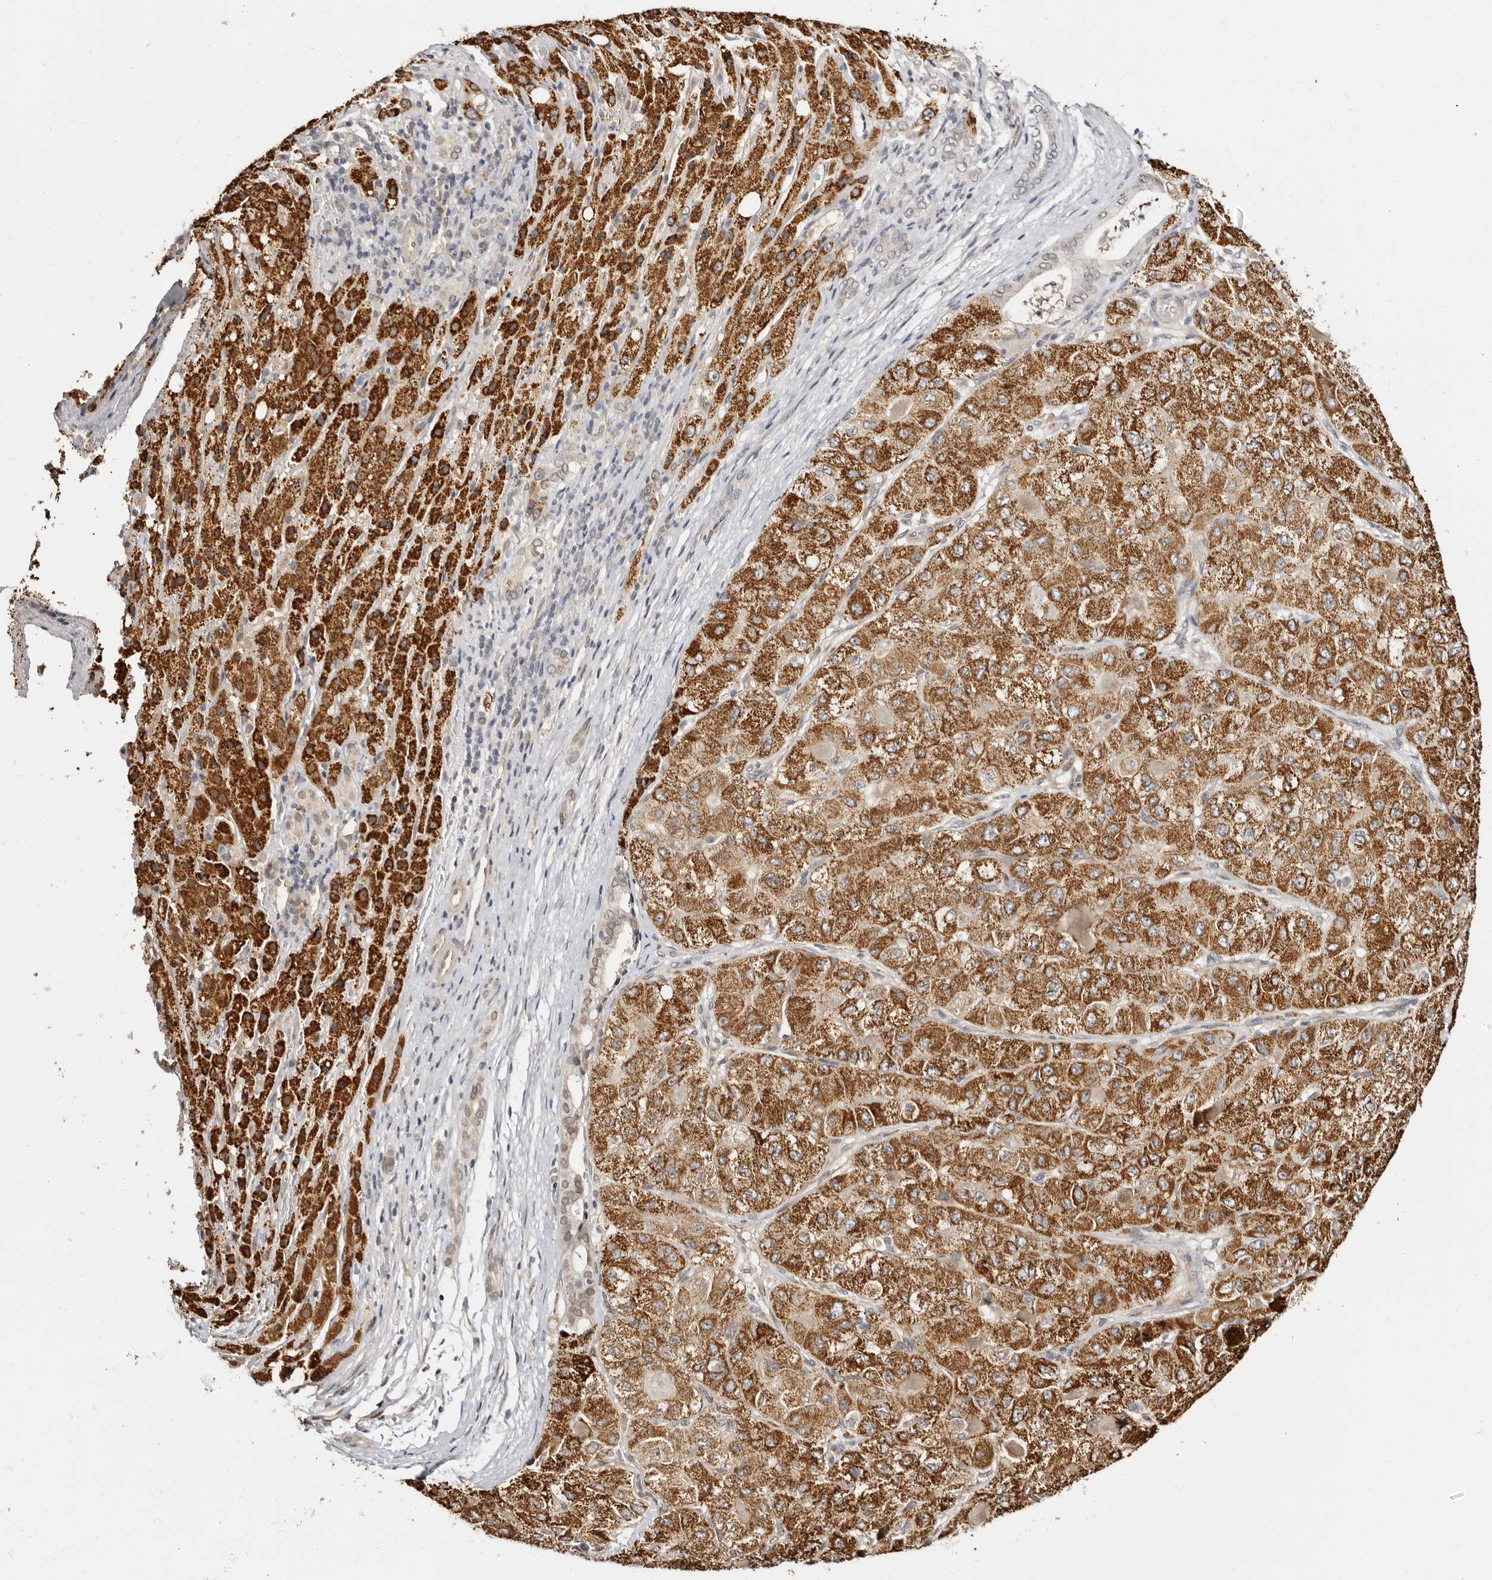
{"staining": {"intensity": "strong", "quantity": ">75%", "location": "cytoplasmic/membranous"}, "tissue": "liver cancer", "cell_type": "Tumor cells", "image_type": "cancer", "snomed": [{"axis": "morphology", "description": "Carcinoma, Hepatocellular, NOS"}, {"axis": "topography", "description": "Liver"}], "caption": "Immunohistochemistry (IHC) image of liver hepatocellular carcinoma stained for a protein (brown), which reveals high levels of strong cytoplasmic/membranous expression in approximately >75% of tumor cells.", "gene": "LCORL", "patient": {"sex": "male", "age": 80}}